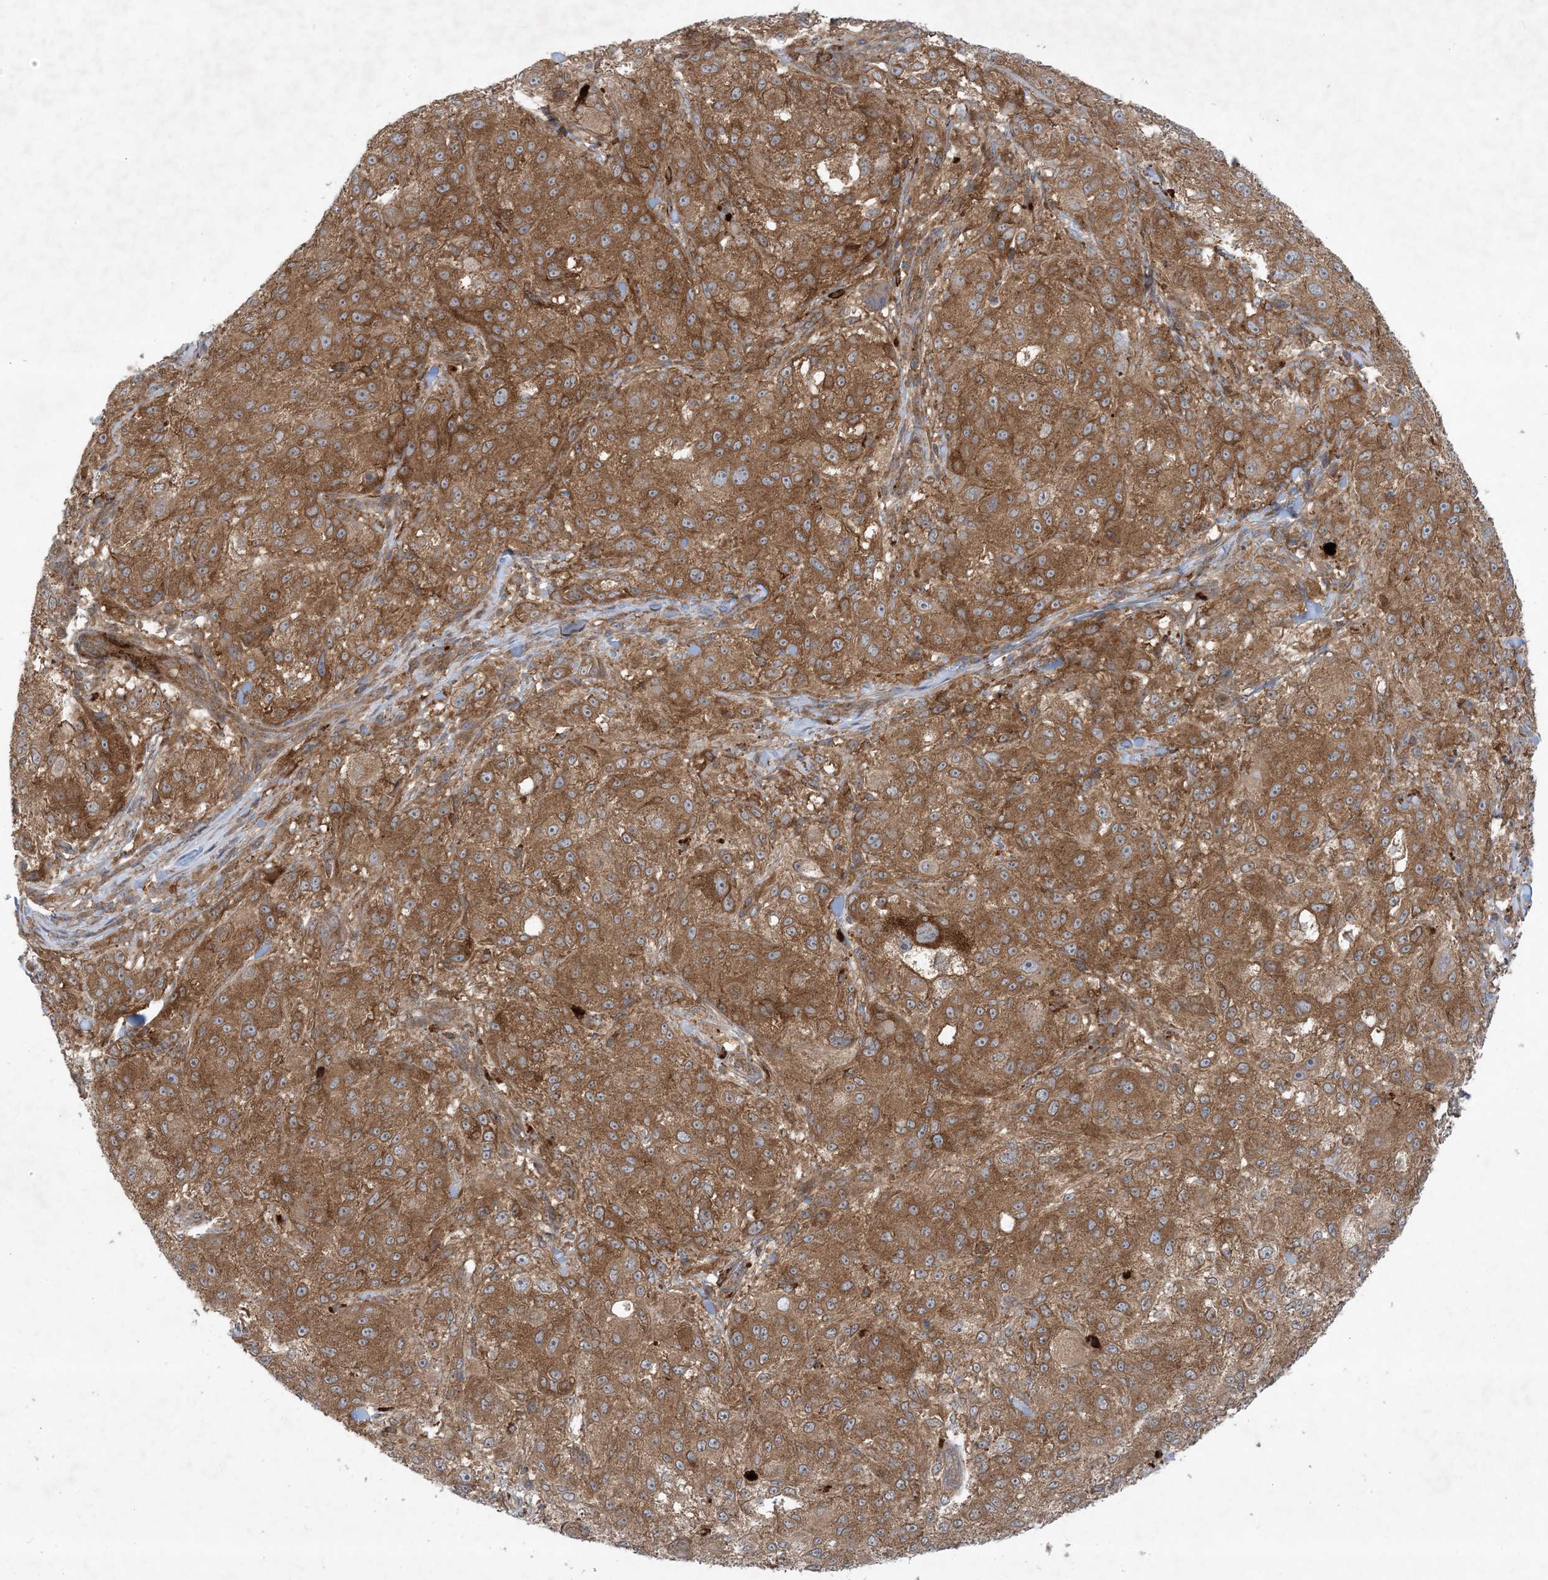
{"staining": {"intensity": "moderate", "quantity": ">75%", "location": "cytoplasmic/membranous"}, "tissue": "melanoma", "cell_type": "Tumor cells", "image_type": "cancer", "snomed": [{"axis": "morphology", "description": "Necrosis, NOS"}, {"axis": "morphology", "description": "Malignant melanoma, NOS"}, {"axis": "topography", "description": "Skin"}], "caption": "This photomicrograph reveals malignant melanoma stained with immunohistochemistry to label a protein in brown. The cytoplasmic/membranous of tumor cells show moderate positivity for the protein. Nuclei are counter-stained blue.", "gene": "STAM2", "patient": {"sex": "female", "age": 87}}